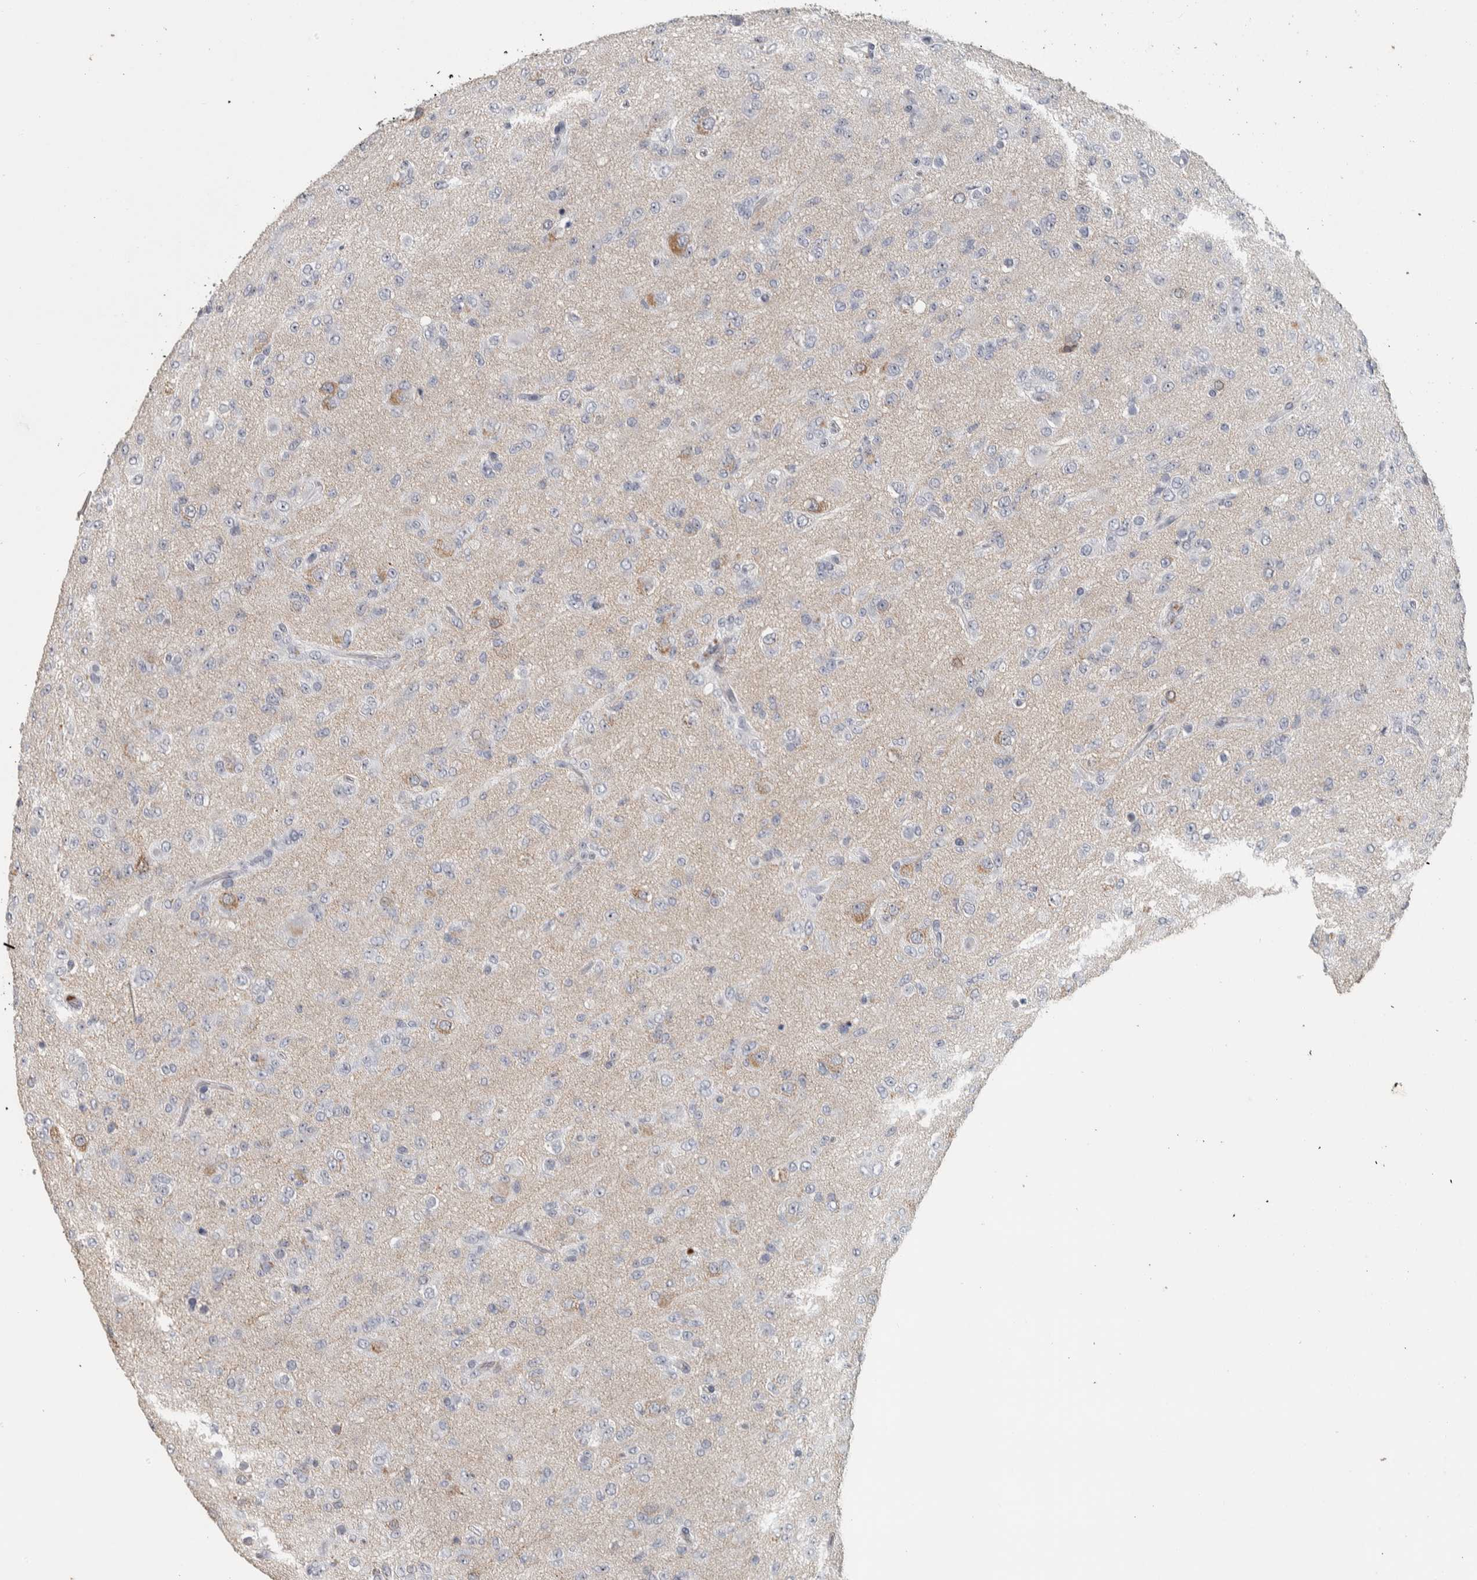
{"staining": {"intensity": "weak", "quantity": "<25%", "location": "nuclear"}, "tissue": "glioma", "cell_type": "Tumor cells", "image_type": "cancer", "snomed": [{"axis": "morphology", "description": "Glioma, malignant, Low grade"}, {"axis": "topography", "description": "Brain"}], "caption": "Immunohistochemistry (IHC) histopathology image of neoplastic tissue: glioma stained with DAB (3,3'-diaminobenzidine) shows no significant protein positivity in tumor cells.", "gene": "DCAF10", "patient": {"sex": "male", "age": 65}}